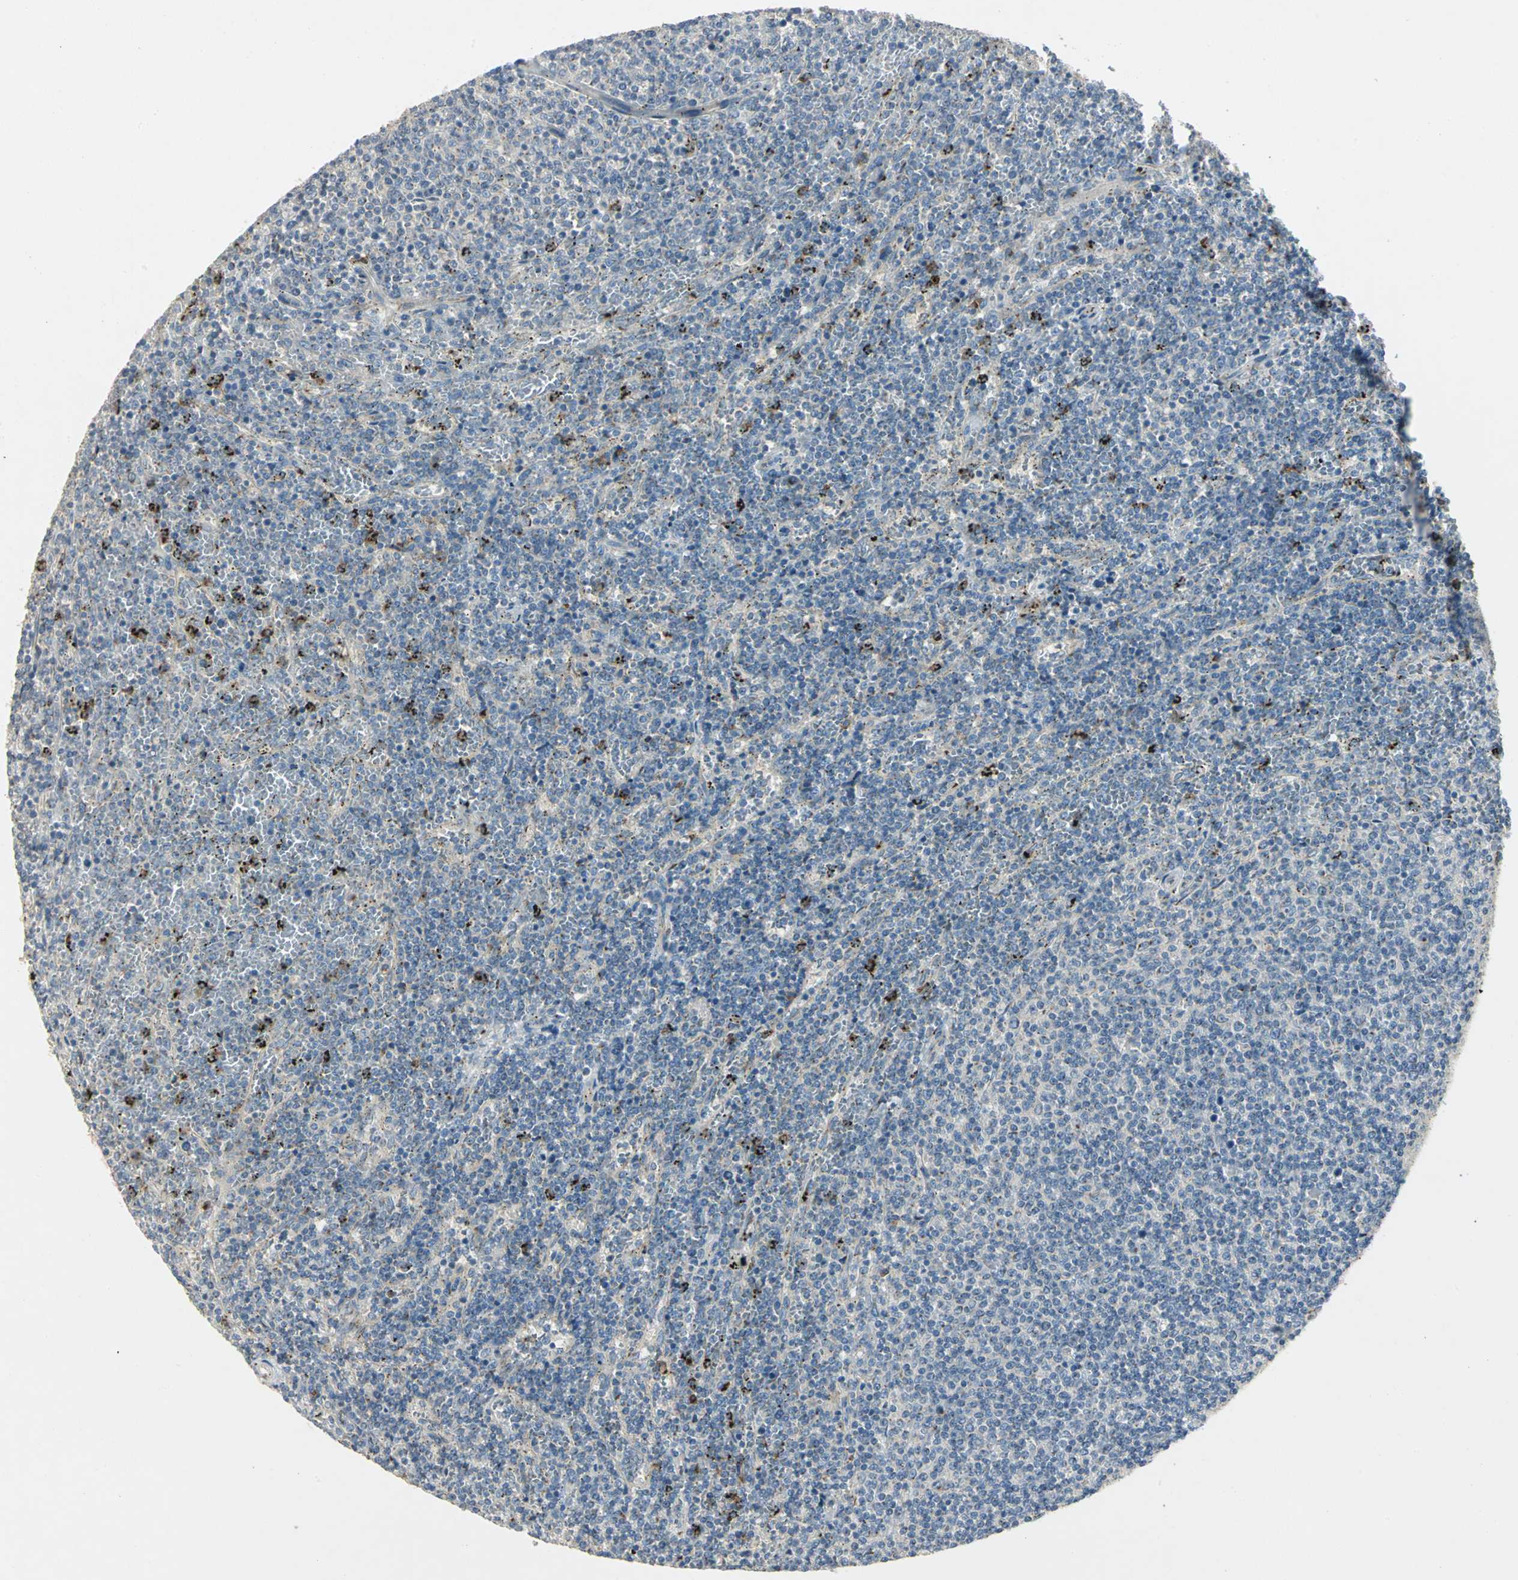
{"staining": {"intensity": "negative", "quantity": "none", "location": "none"}, "tissue": "lymphoma", "cell_type": "Tumor cells", "image_type": "cancer", "snomed": [{"axis": "morphology", "description": "Malignant lymphoma, non-Hodgkin's type, Low grade"}, {"axis": "topography", "description": "Spleen"}], "caption": "Tumor cells show no significant protein positivity in lymphoma.", "gene": "TM9SF2", "patient": {"sex": "female", "age": 50}}